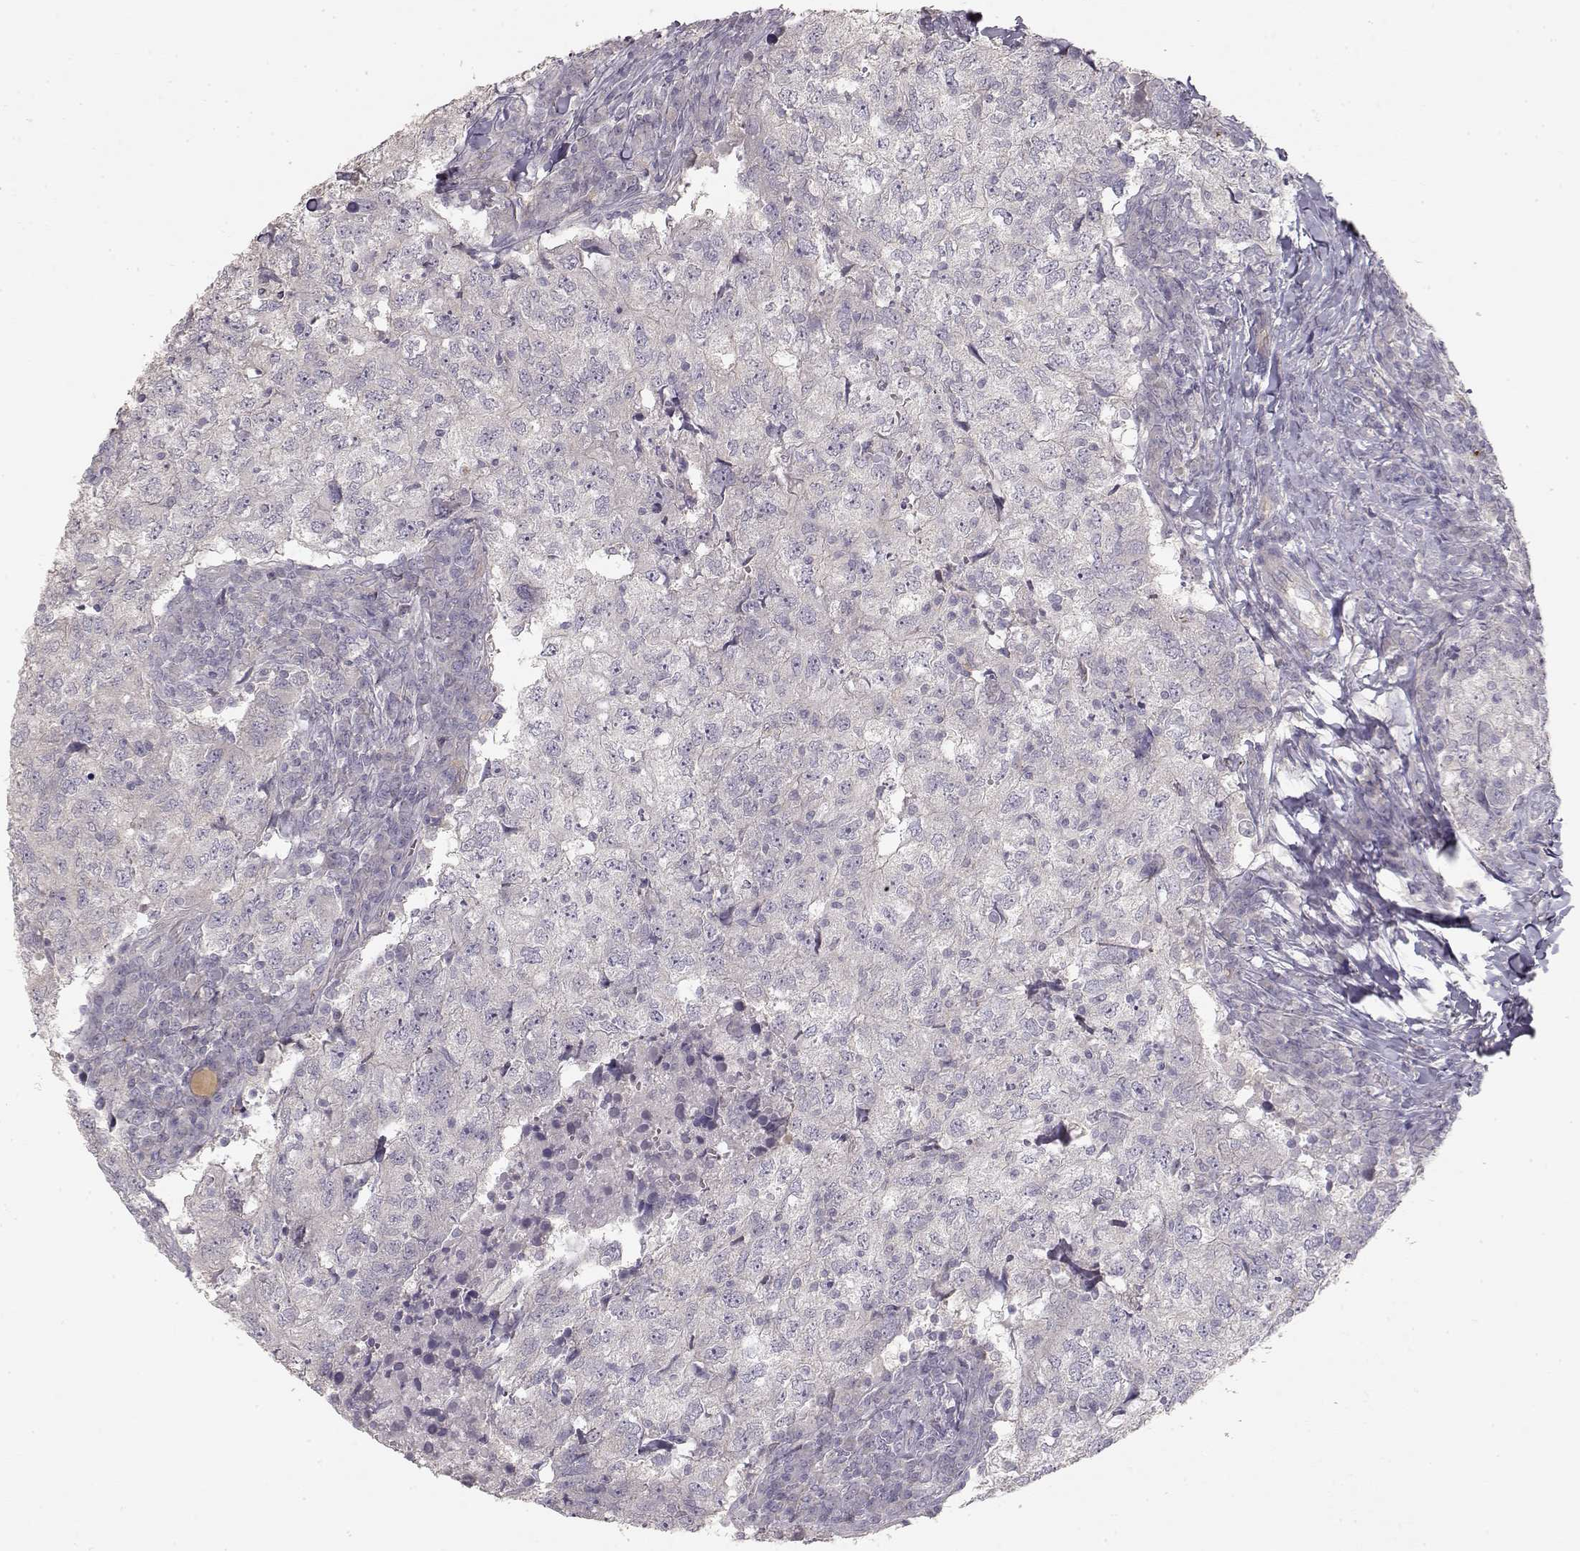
{"staining": {"intensity": "negative", "quantity": "none", "location": "none"}, "tissue": "breast cancer", "cell_type": "Tumor cells", "image_type": "cancer", "snomed": [{"axis": "morphology", "description": "Duct carcinoma"}, {"axis": "topography", "description": "Breast"}], "caption": "Immunohistochemistry (IHC) image of neoplastic tissue: human breast cancer (invasive ductal carcinoma) stained with DAB (3,3'-diaminobenzidine) exhibits no significant protein expression in tumor cells. (DAB immunohistochemistry (IHC) with hematoxylin counter stain).", "gene": "ARHGAP8", "patient": {"sex": "female", "age": 30}}